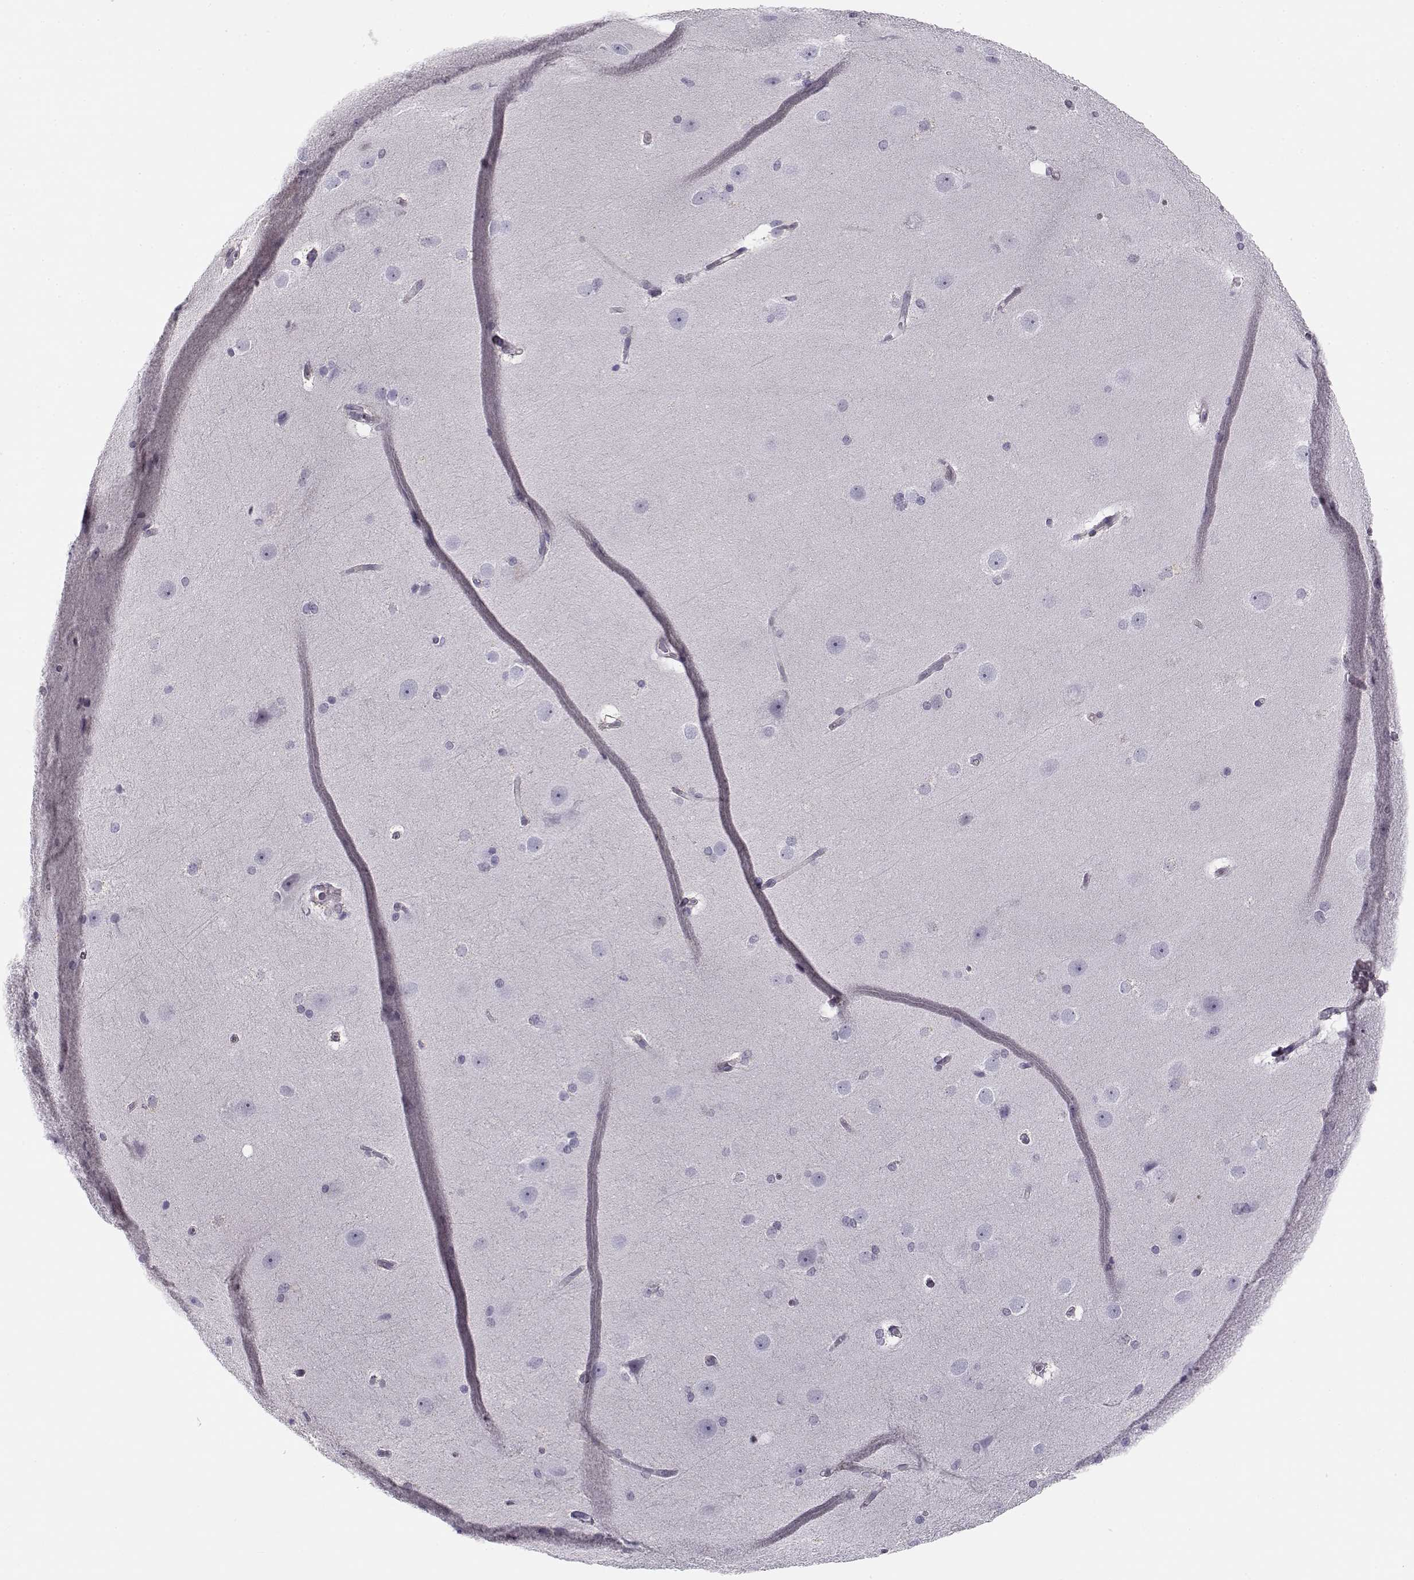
{"staining": {"intensity": "negative", "quantity": "none", "location": "none"}, "tissue": "hippocampus", "cell_type": "Glial cells", "image_type": "normal", "snomed": [{"axis": "morphology", "description": "Normal tissue, NOS"}, {"axis": "topography", "description": "Cerebral cortex"}, {"axis": "topography", "description": "Hippocampus"}], "caption": "Glial cells show no significant protein staining in normal hippocampus. (DAB (3,3'-diaminobenzidine) immunohistochemistry, high magnification).", "gene": "C16orf86", "patient": {"sex": "female", "age": 19}}